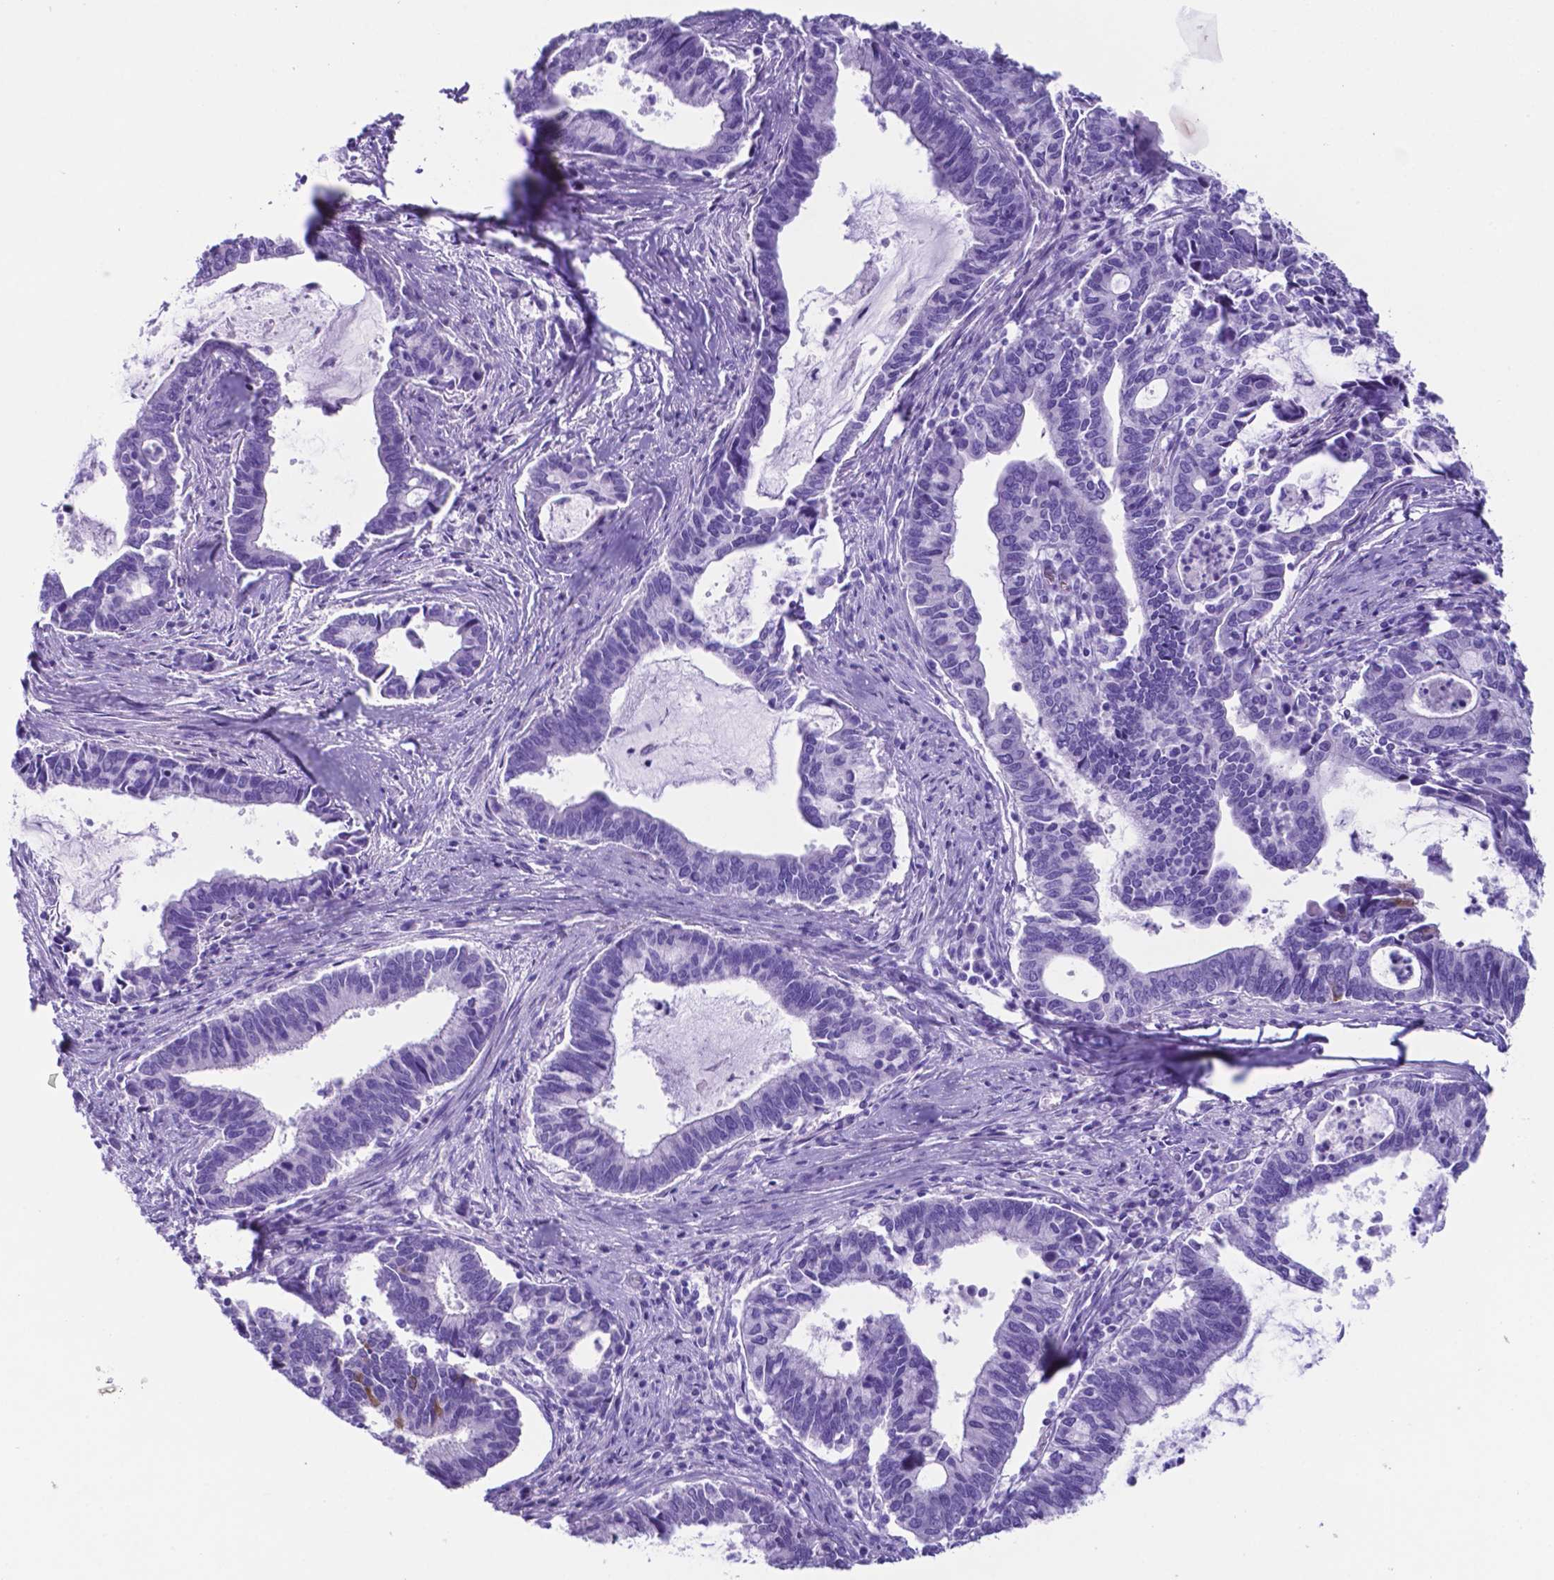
{"staining": {"intensity": "negative", "quantity": "none", "location": "none"}, "tissue": "cervical cancer", "cell_type": "Tumor cells", "image_type": "cancer", "snomed": [{"axis": "morphology", "description": "Adenocarcinoma, NOS"}, {"axis": "topography", "description": "Cervix"}], "caption": "High magnification brightfield microscopy of adenocarcinoma (cervical) stained with DAB (3,3'-diaminobenzidine) (brown) and counterstained with hematoxylin (blue): tumor cells show no significant positivity.", "gene": "DNAAF8", "patient": {"sex": "female", "age": 42}}